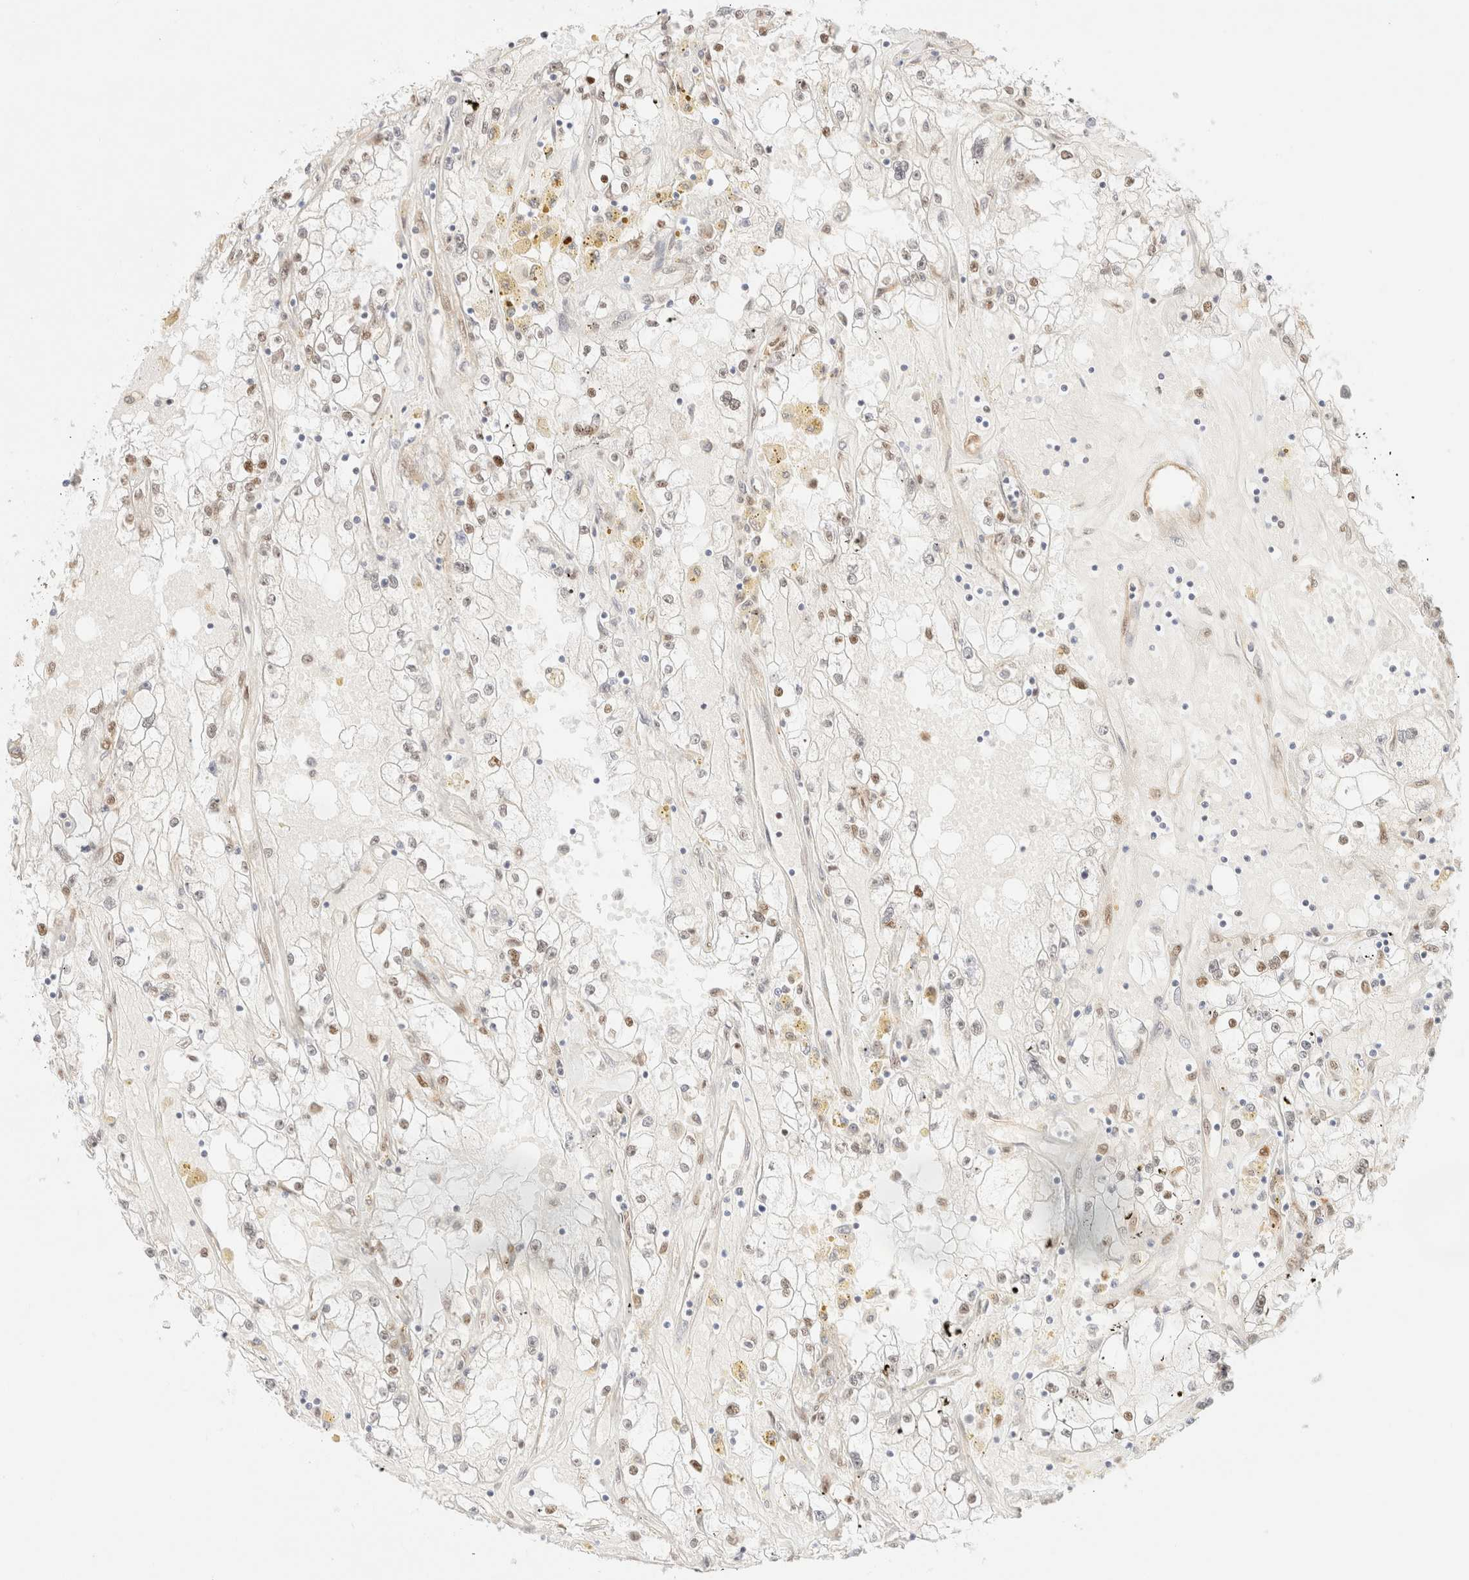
{"staining": {"intensity": "weak", "quantity": "25%-75%", "location": "nuclear"}, "tissue": "renal cancer", "cell_type": "Tumor cells", "image_type": "cancer", "snomed": [{"axis": "morphology", "description": "Adenocarcinoma, NOS"}, {"axis": "topography", "description": "Kidney"}], "caption": "Immunohistochemistry (IHC) of renal adenocarcinoma reveals low levels of weak nuclear positivity in about 25%-75% of tumor cells.", "gene": "ZNF768", "patient": {"sex": "male", "age": 56}}